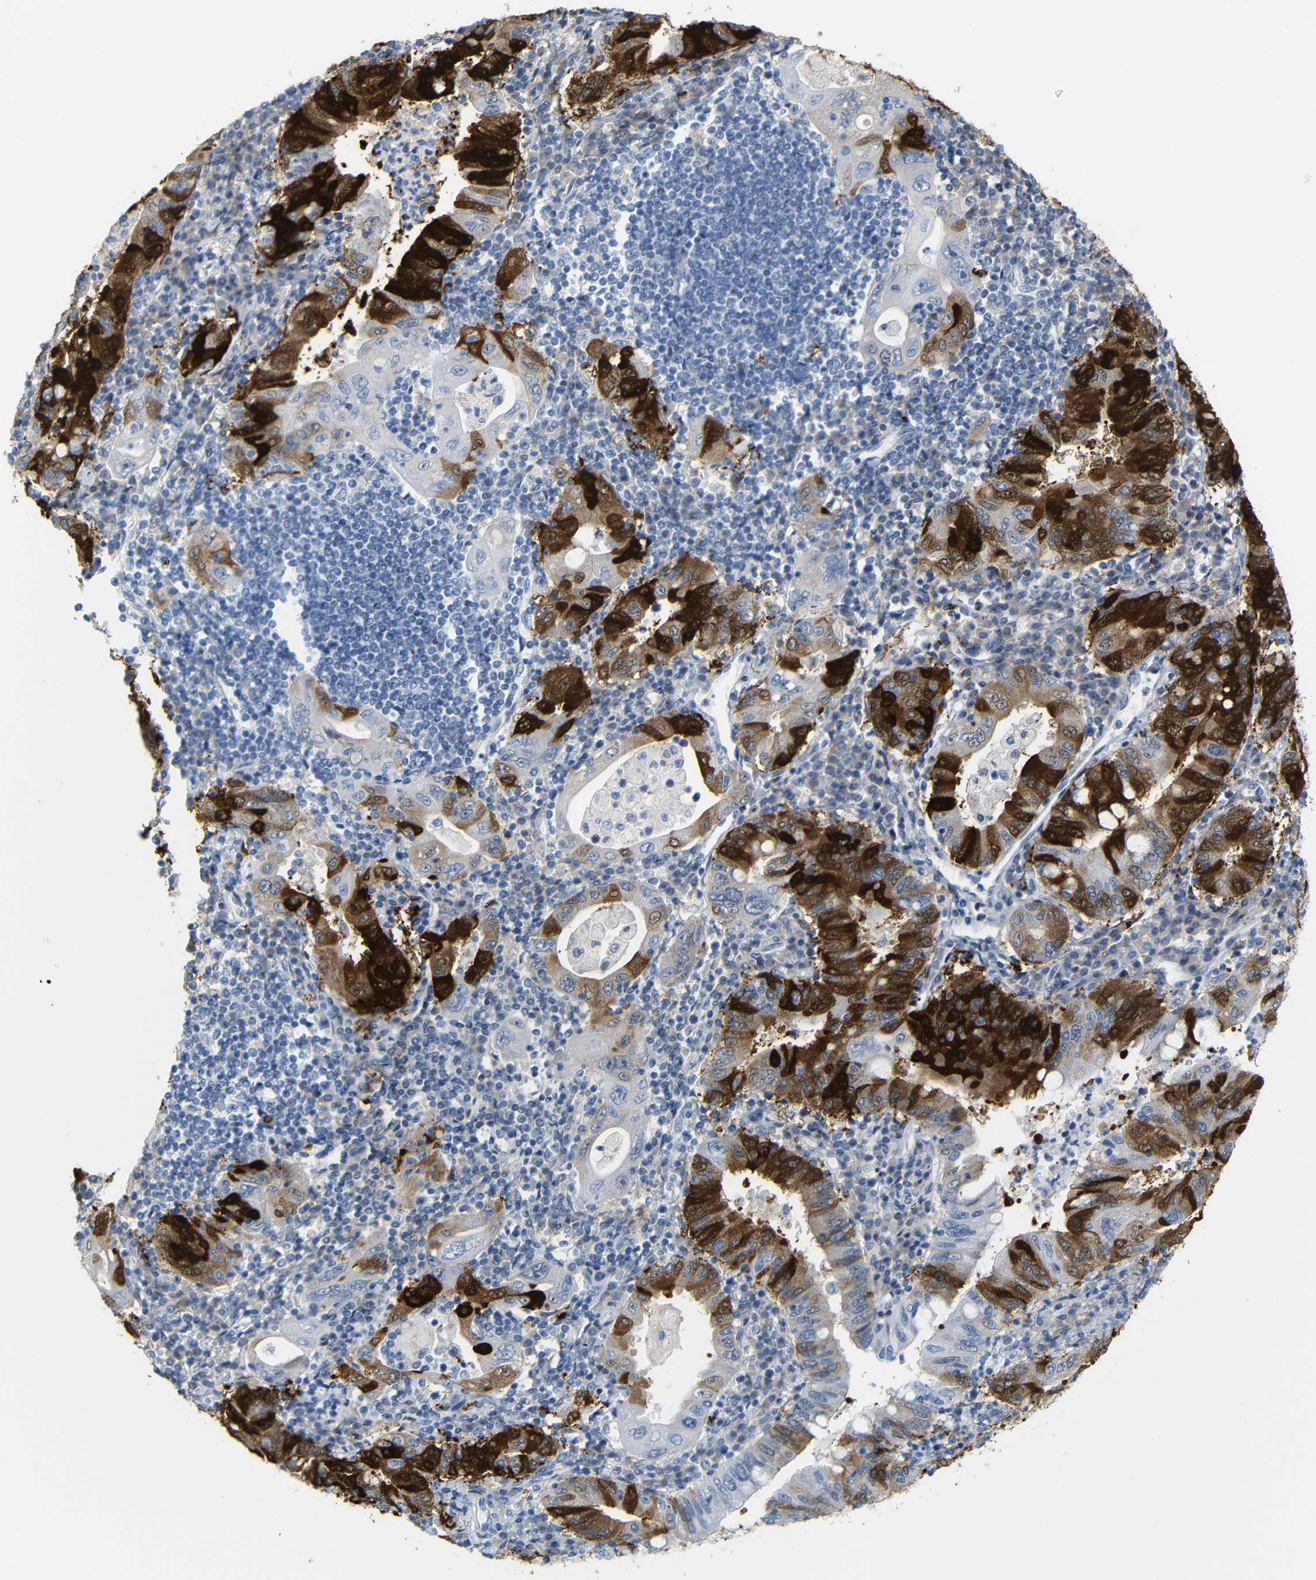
{"staining": {"intensity": "strong", "quantity": ">75%", "location": "cytoplasmic/membranous,nuclear"}, "tissue": "stomach cancer", "cell_type": "Tumor cells", "image_type": "cancer", "snomed": [{"axis": "morphology", "description": "Normal tissue, NOS"}, {"axis": "morphology", "description": "Adenocarcinoma, NOS"}, {"axis": "topography", "description": "Esophagus"}, {"axis": "topography", "description": "Stomach, upper"}, {"axis": "topography", "description": "Peripheral nerve tissue"}], "caption": "Tumor cells display high levels of strong cytoplasmic/membranous and nuclear positivity in about >75% of cells in stomach cancer (adenocarcinoma).", "gene": "MT1A", "patient": {"sex": "male", "age": 62}}